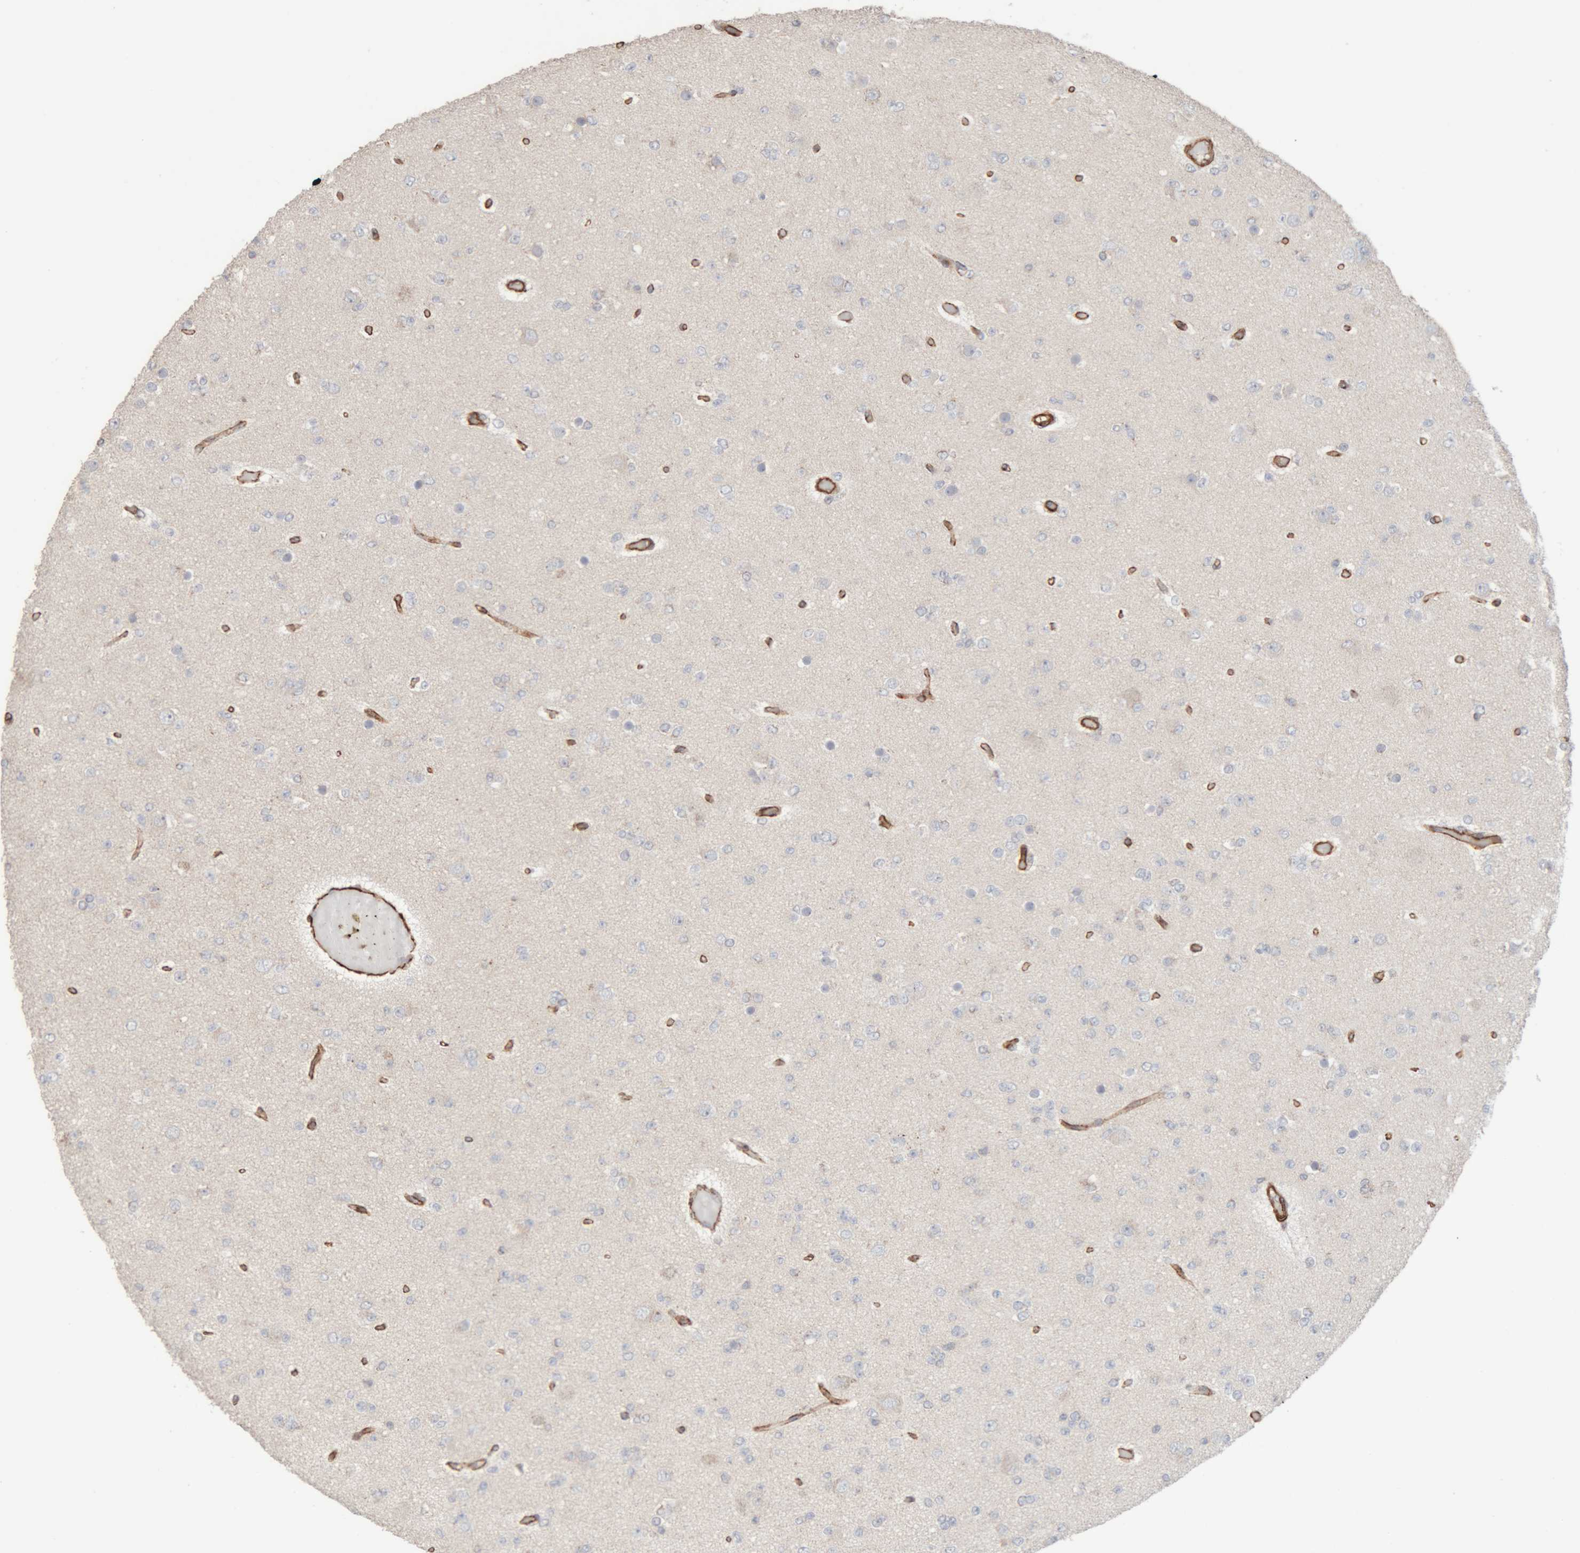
{"staining": {"intensity": "negative", "quantity": "none", "location": "none"}, "tissue": "glioma", "cell_type": "Tumor cells", "image_type": "cancer", "snomed": [{"axis": "morphology", "description": "Glioma, malignant, Low grade"}, {"axis": "topography", "description": "Brain"}], "caption": "A micrograph of malignant low-grade glioma stained for a protein displays no brown staining in tumor cells.", "gene": "RAB32", "patient": {"sex": "female", "age": 22}}